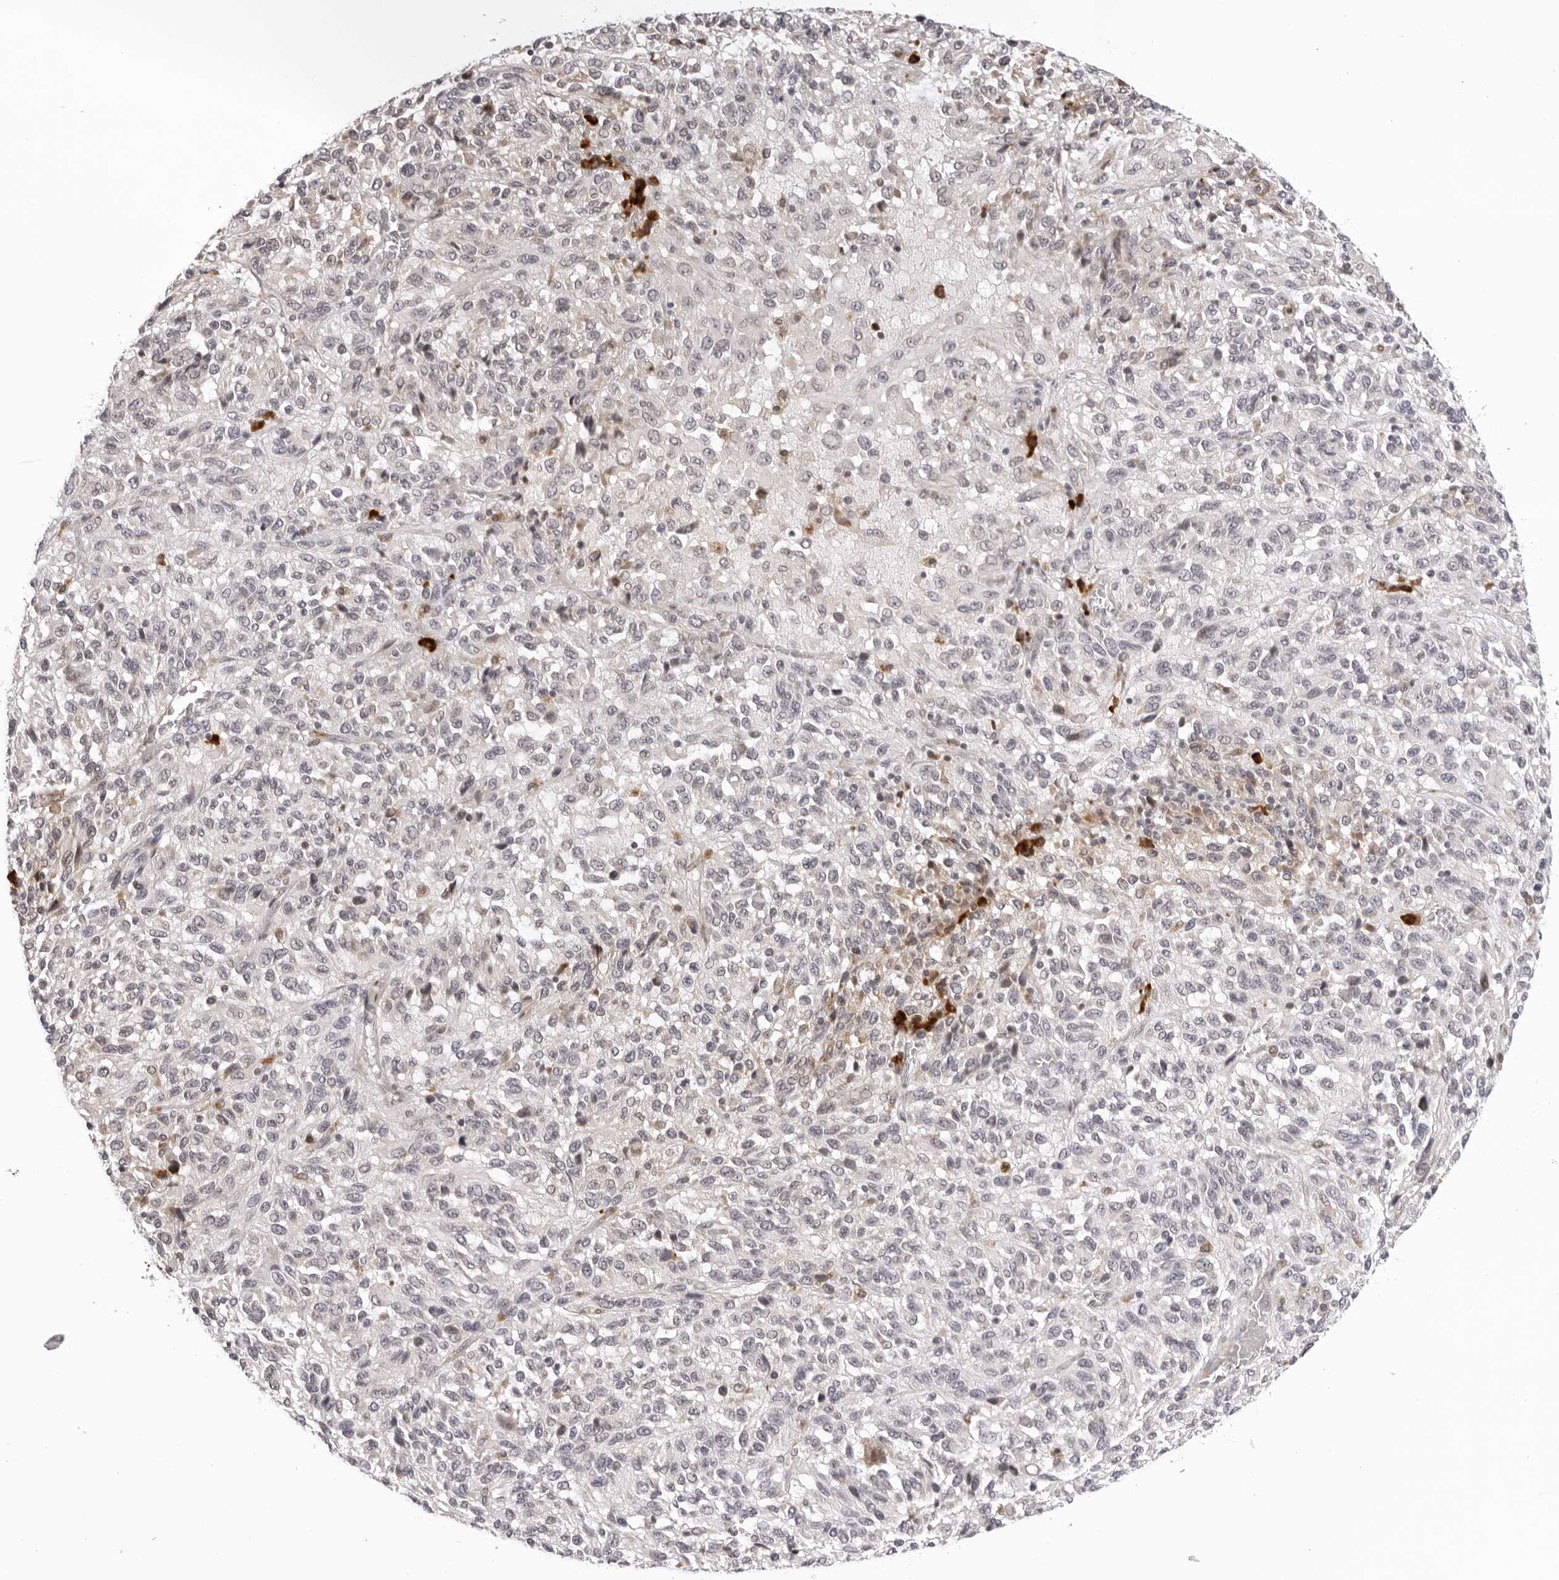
{"staining": {"intensity": "negative", "quantity": "none", "location": "none"}, "tissue": "melanoma", "cell_type": "Tumor cells", "image_type": "cancer", "snomed": [{"axis": "morphology", "description": "Malignant melanoma, Metastatic site"}, {"axis": "topography", "description": "Lung"}], "caption": "IHC photomicrograph of neoplastic tissue: malignant melanoma (metastatic site) stained with DAB (3,3'-diaminobenzidine) displays no significant protein positivity in tumor cells.", "gene": "IL17RA", "patient": {"sex": "male", "age": 64}}